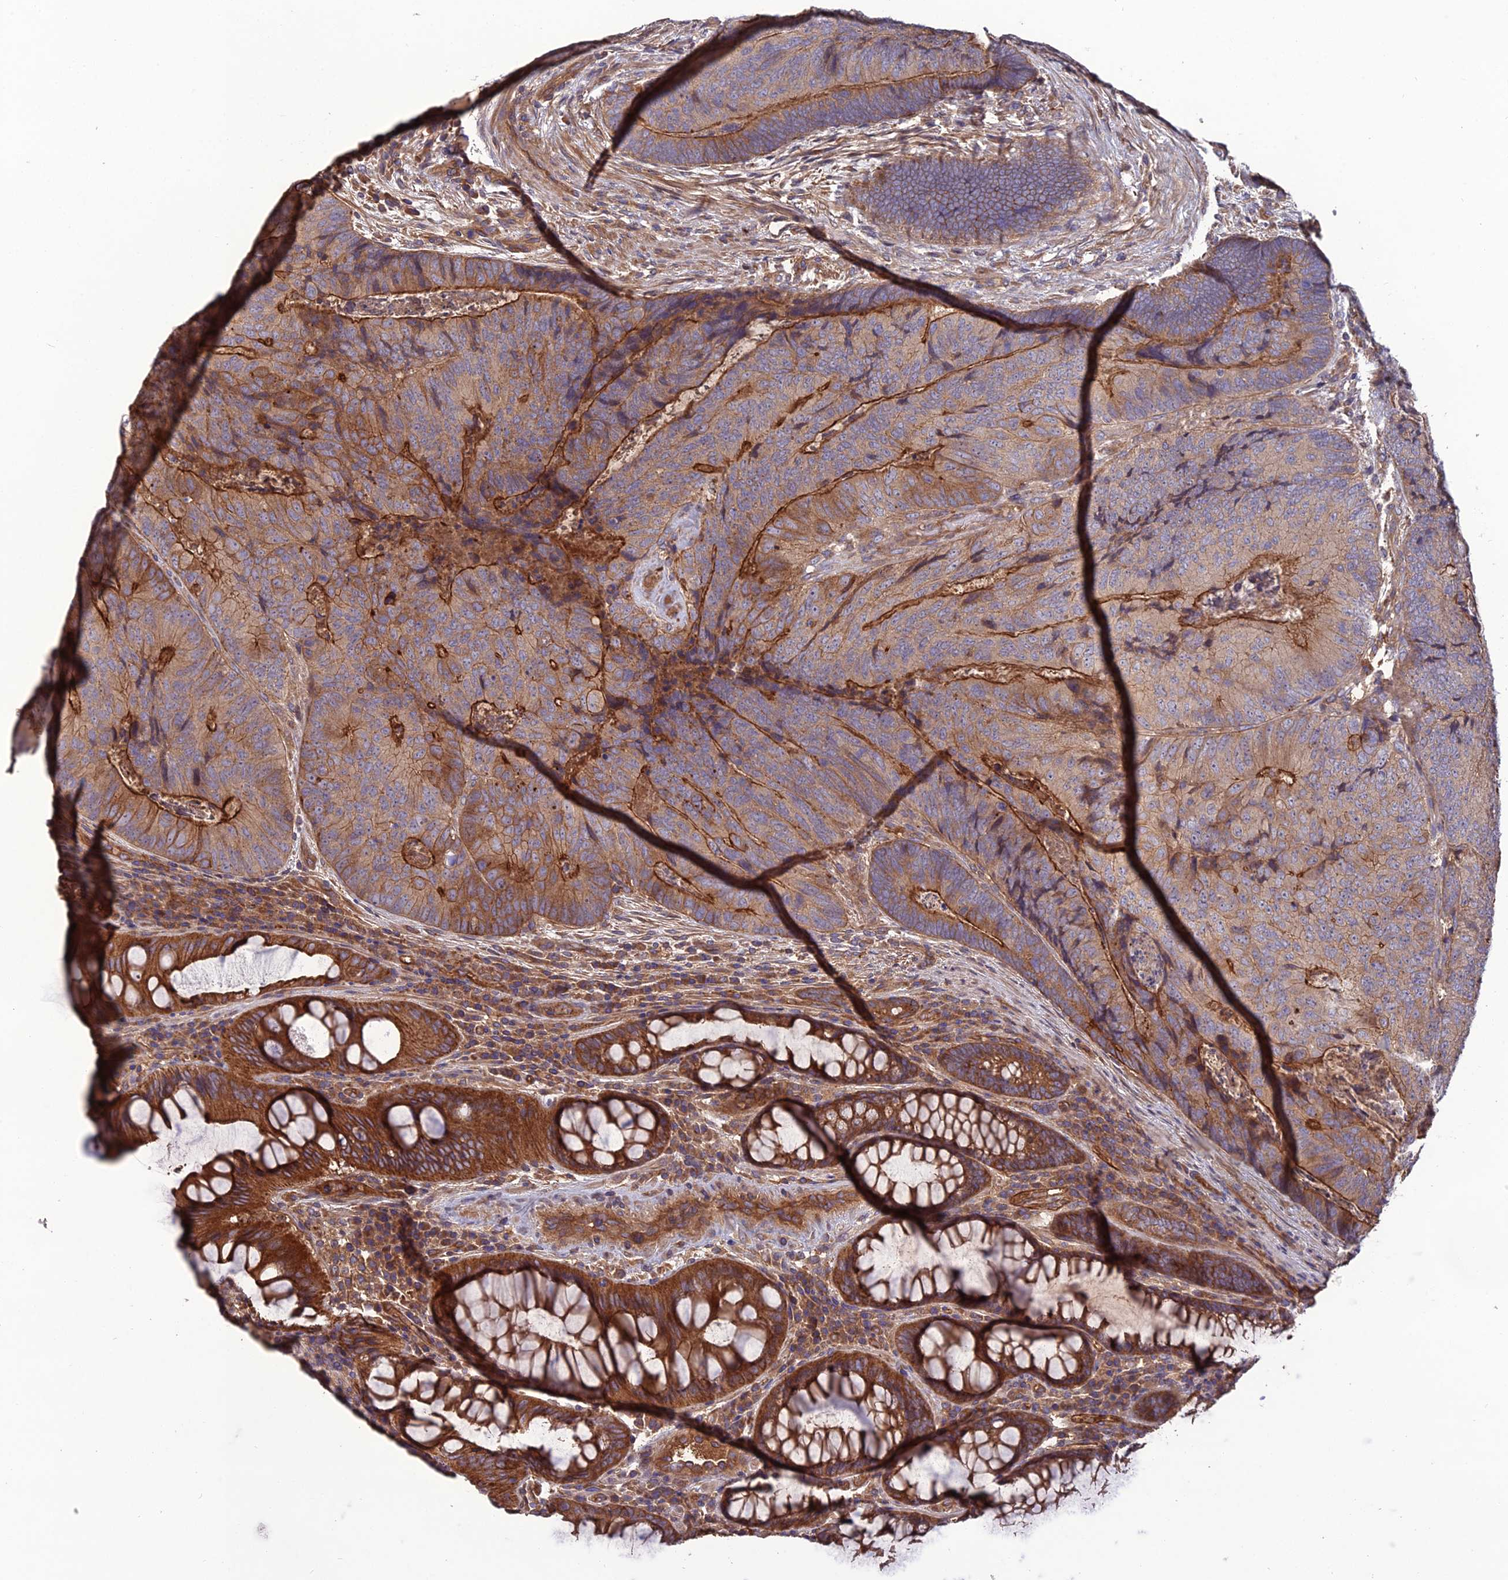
{"staining": {"intensity": "moderate", "quantity": "25%-75%", "location": "cytoplasmic/membranous"}, "tissue": "colorectal cancer", "cell_type": "Tumor cells", "image_type": "cancer", "snomed": [{"axis": "morphology", "description": "Adenocarcinoma, NOS"}, {"axis": "topography", "description": "Colon"}], "caption": "Adenocarcinoma (colorectal) was stained to show a protein in brown. There is medium levels of moderate cytoplasmic/membranous positivity in approximately 25%-75% of tumor cells.", "gene": "GALR2", "patient": {"sex": "female", "age": 67}}